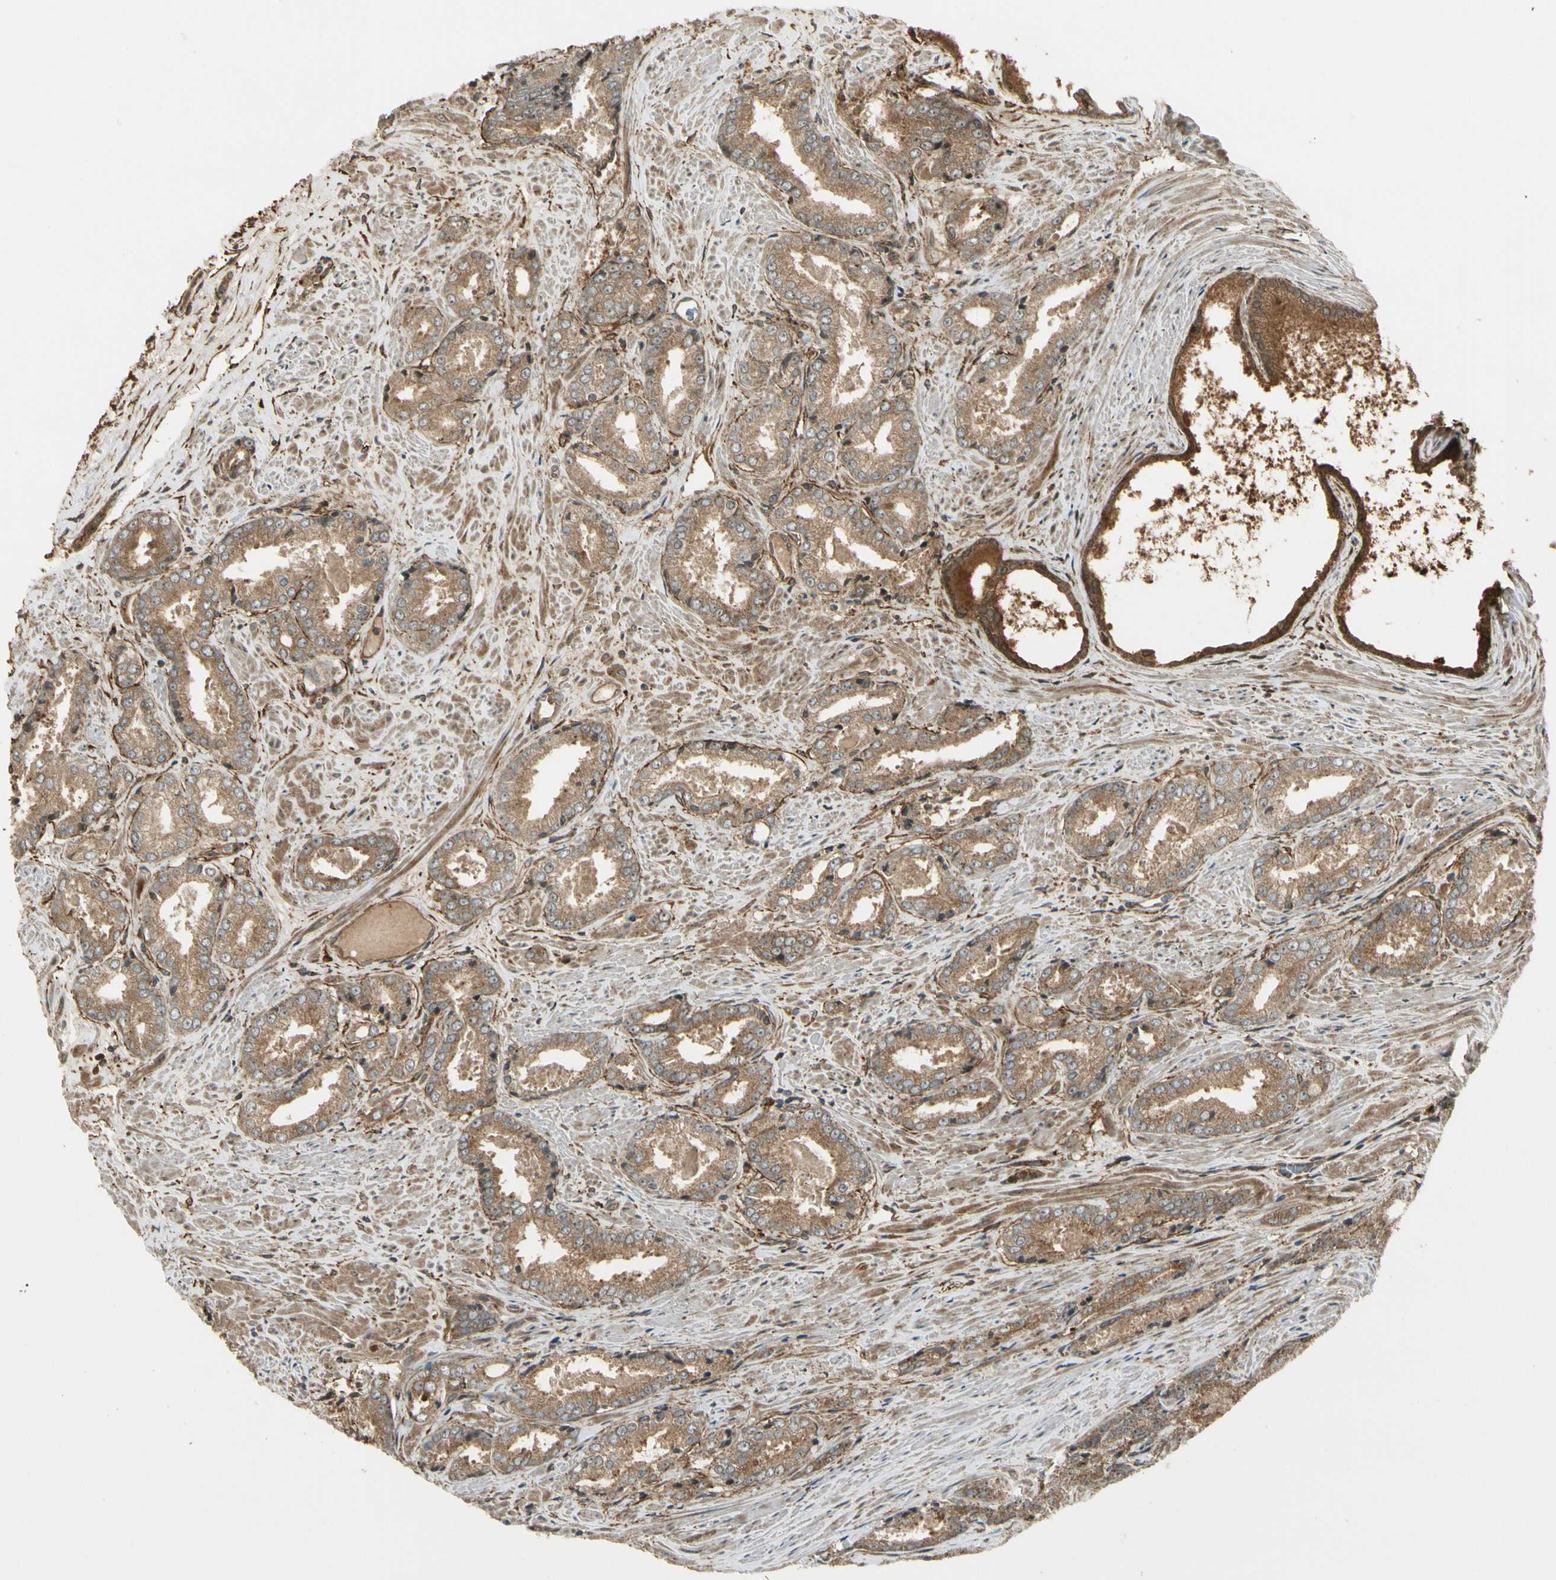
{"staining": {"intensity": "moderate", "quantity": ">75%", "location": "cytoplasmic/membranous"}, "tissue": "prostate cancer", "cell_type": "Tumor cells", "image_type": "cancer", "snomed": [{"axis": "morphology", "description": "Adenocarcinoma, Low grade"}, {"axis": "topography", "description": "Prostate"}], "caption": "Immunohistochemistry (IHC) of prostate adenocarcinoma (low-grade) exhibits medium levels of moderate cytoplasmic/membranous expression in about >75% of tumor cells. Ihc stains the protein in brown and the nuclei are stained blue.", "gene": "FKBP15", "patient": {"sex": "male", "age": 64}}